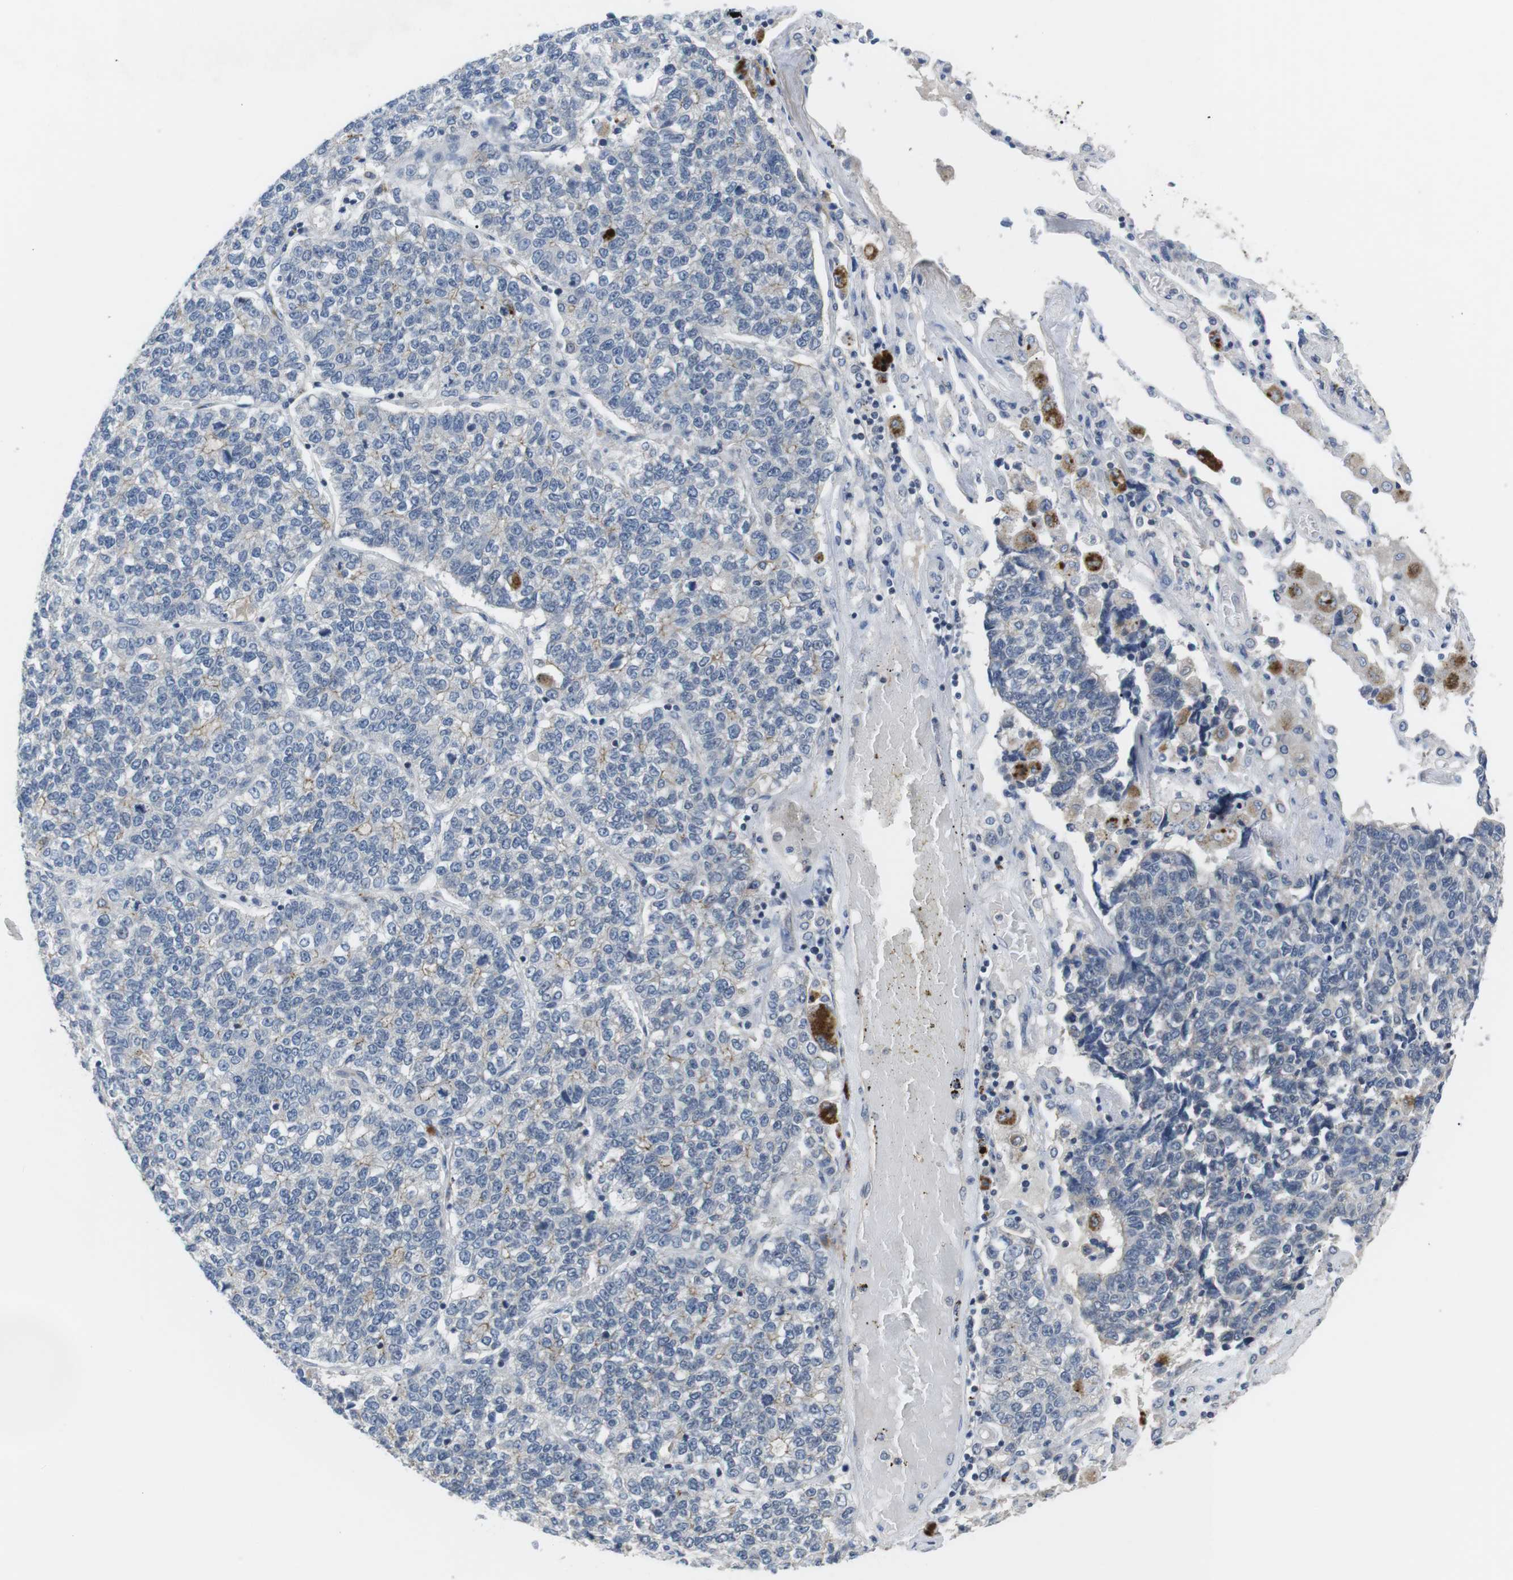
{"staining": {"intensity": "negative", "quantity": "none", "location": "none"}, "tissue": "lung cancer", "cell_type": "Tumor cells", "image_type": "cancer", "snomed": [{"axis": "morphology", "description": "Adenocarcinoma, NOS"}, {"axis": "topography", "description": "Lung"}], "caption": "Photomicrograph shows no protein positivity in tumor cells of lung cancer tissue. (Stains: DAB IHC with hematoxylin counter stain, Microscopy: brightfield microscopy at high magnification).", "gene": "NECTIN1", "patient": {"sex": "male", "age": 49}}